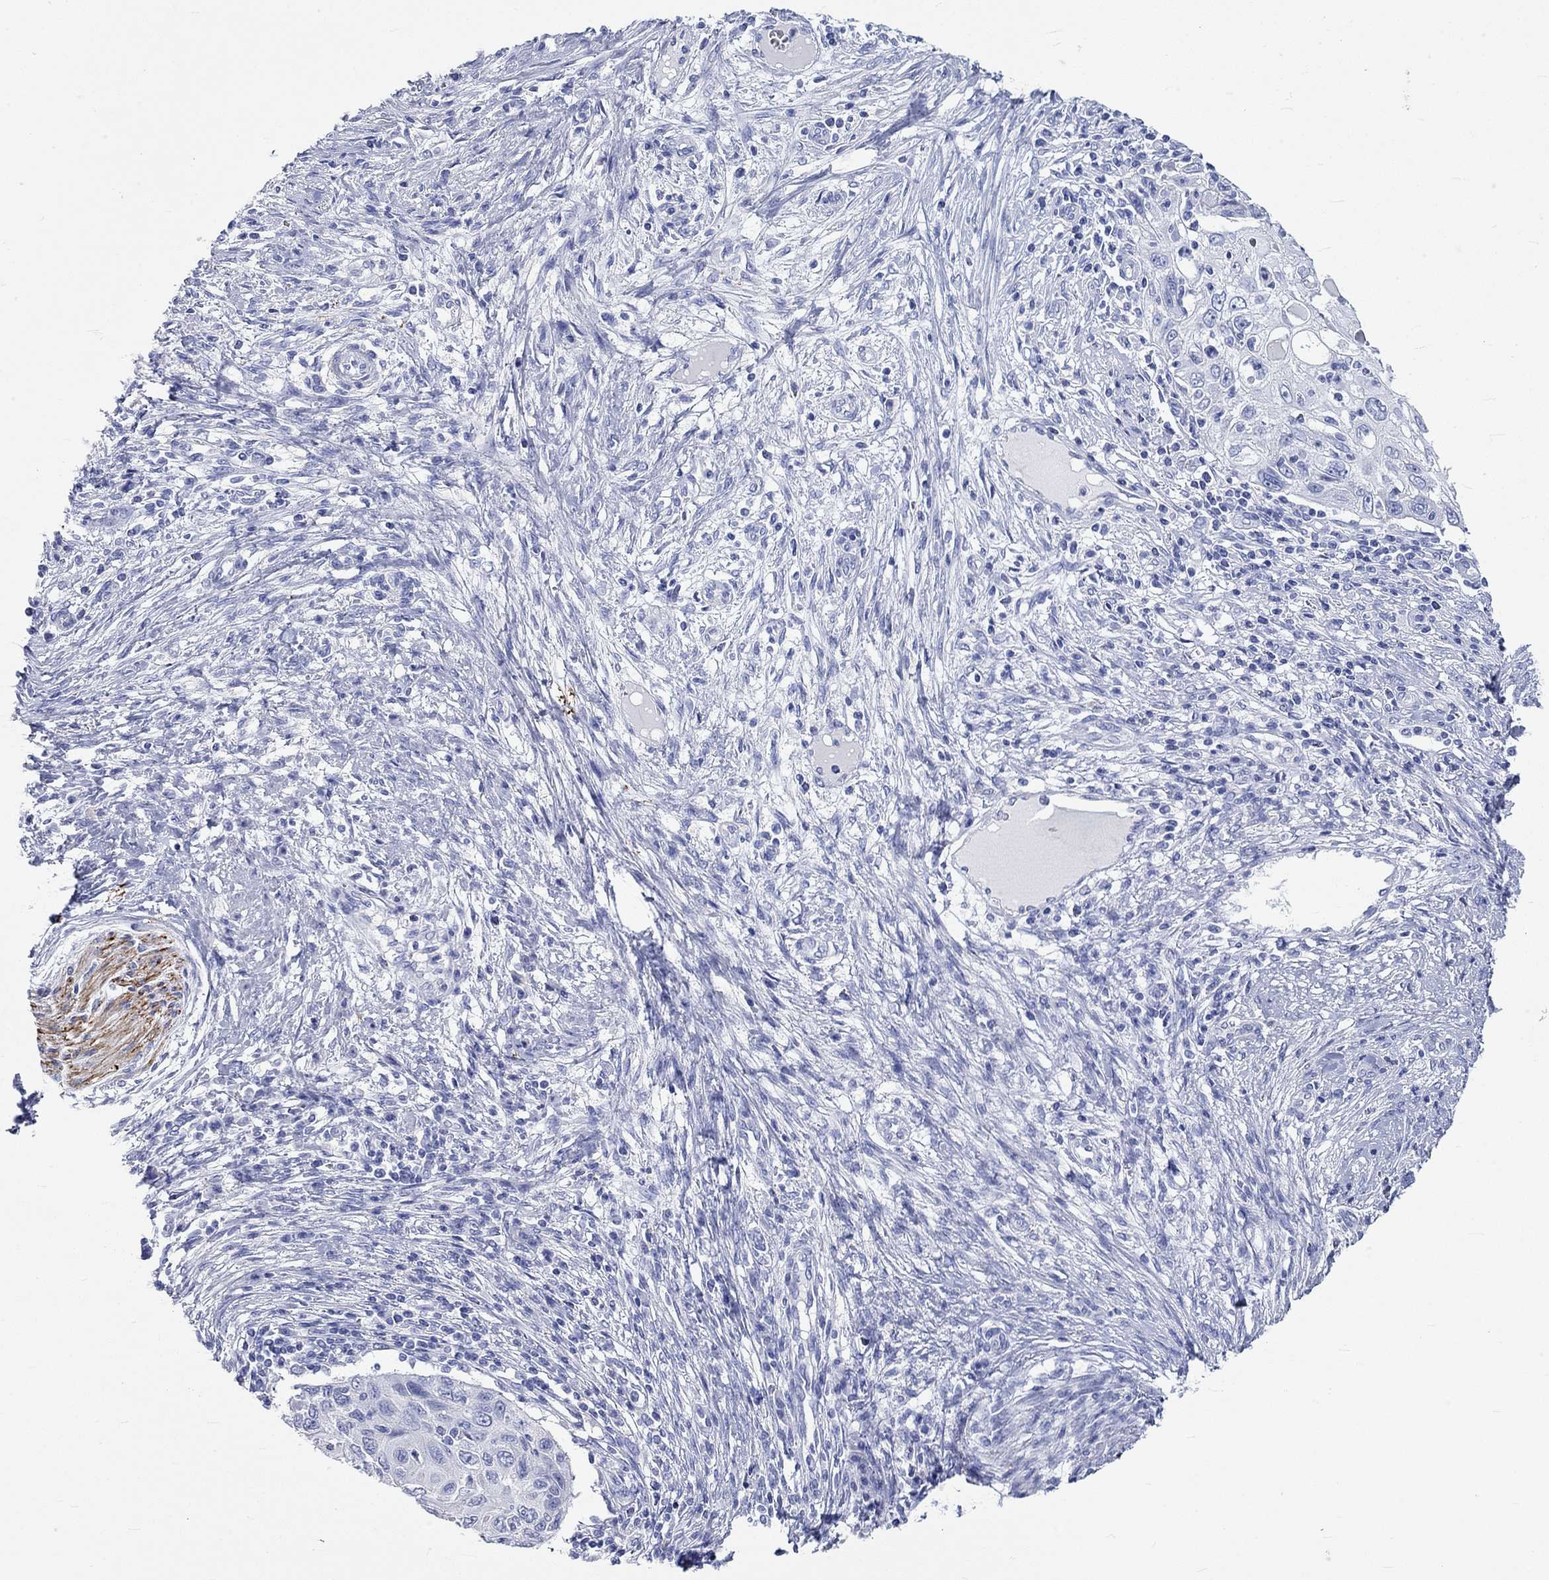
{"staining": {"intensity": "negative", "quantity": "none", "location": "none"}, "tissue": "cervical cancer", "cell_type": "Tumor cells", "image_type": "cancer", "snomed": [{"axis": "morphology", "description": "Squamous cell carcinoma, NOS"}, {"axis": "topography", "description": "Cervix"}], "caption": "IHC image of cervical cancer stained for a protein (brown), which reveals no staining in tumor cells.", "gene": "SPATA9", "patient": {"sex": "female", "age": 70}}